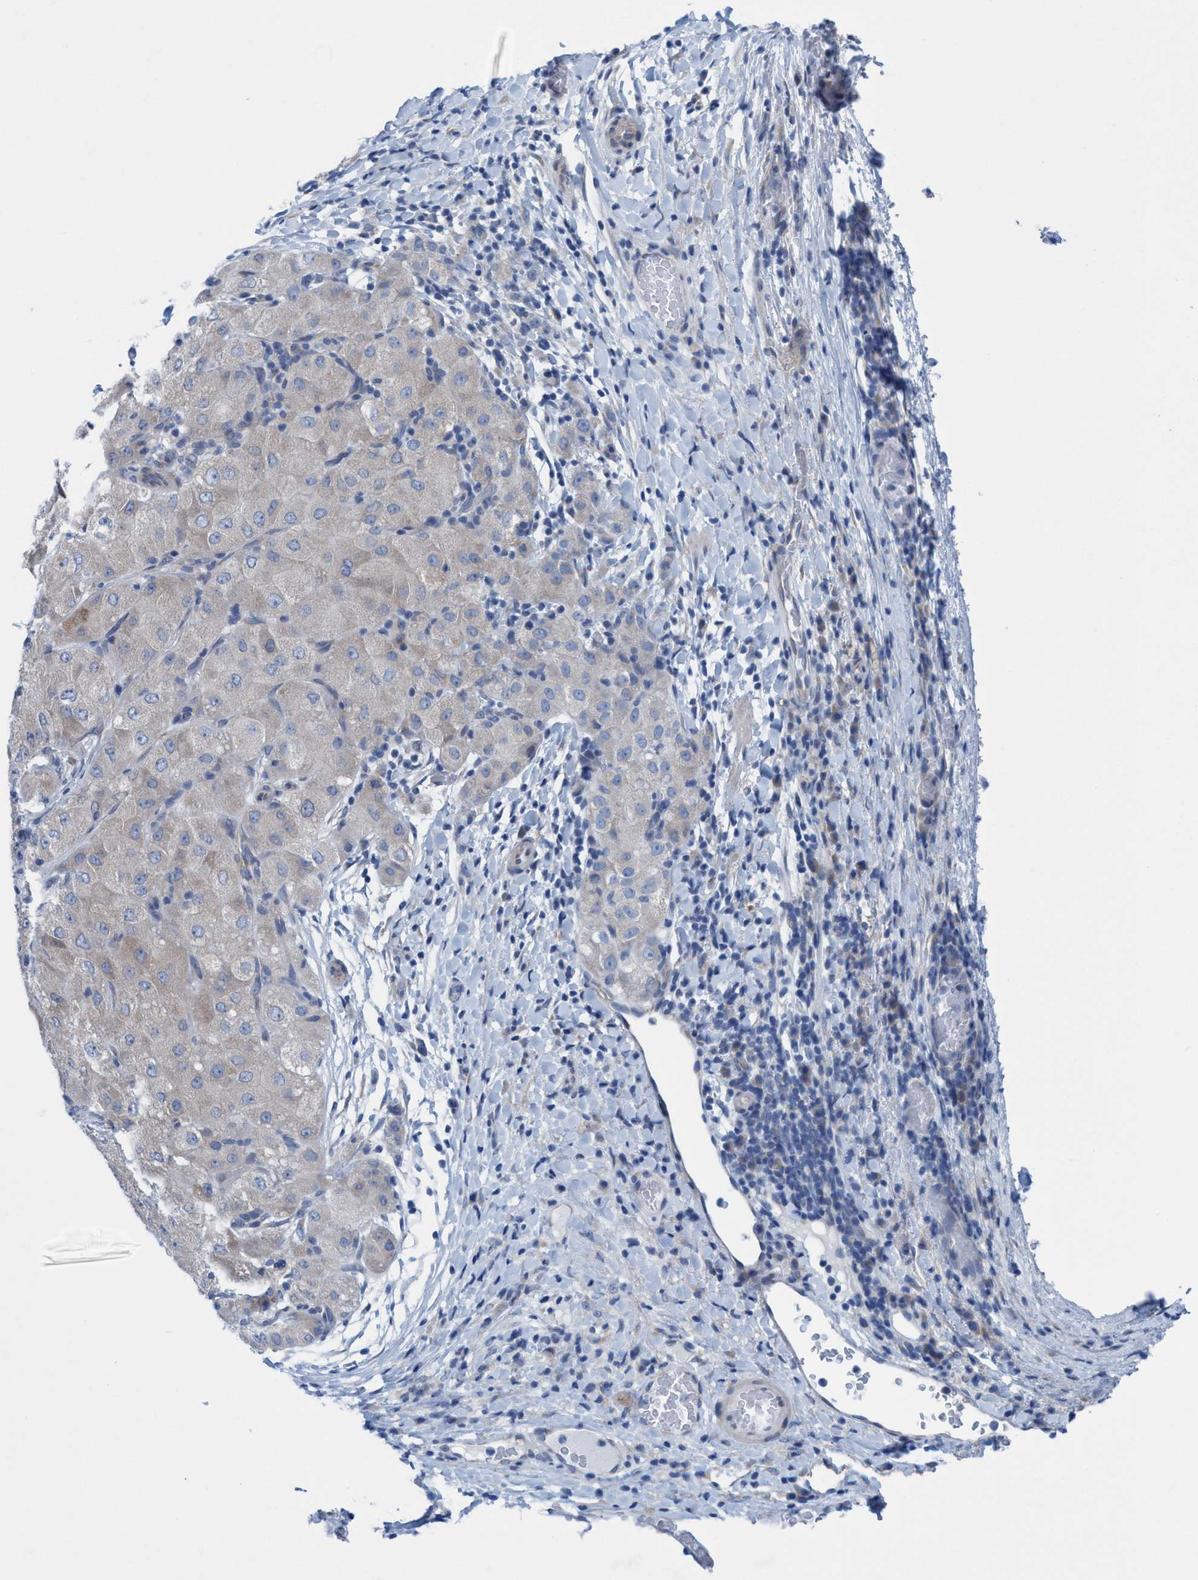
{"staining": {"intensity": "weak", "quantity": "<25%", "location": "cytoplasmic/membranous"}, "tissue": "liver cancer", "cell_type": "Tumor cells", "image_type": "cancer", "snomed": [{"axis": "morphology", "description": "Carcinoma, Hepatocellular, NOS"}, {"axis": "topography", "description": "Liver"}], "caption": "An IHC micrograph of liver cancer (hepatocellular carcinoma) is shown. There is no staining in tumor cells of liver cancer (hepatocellular carcinoma).", "gene": "RSAD1", "patient": {"sex": "male", "age": 80}}